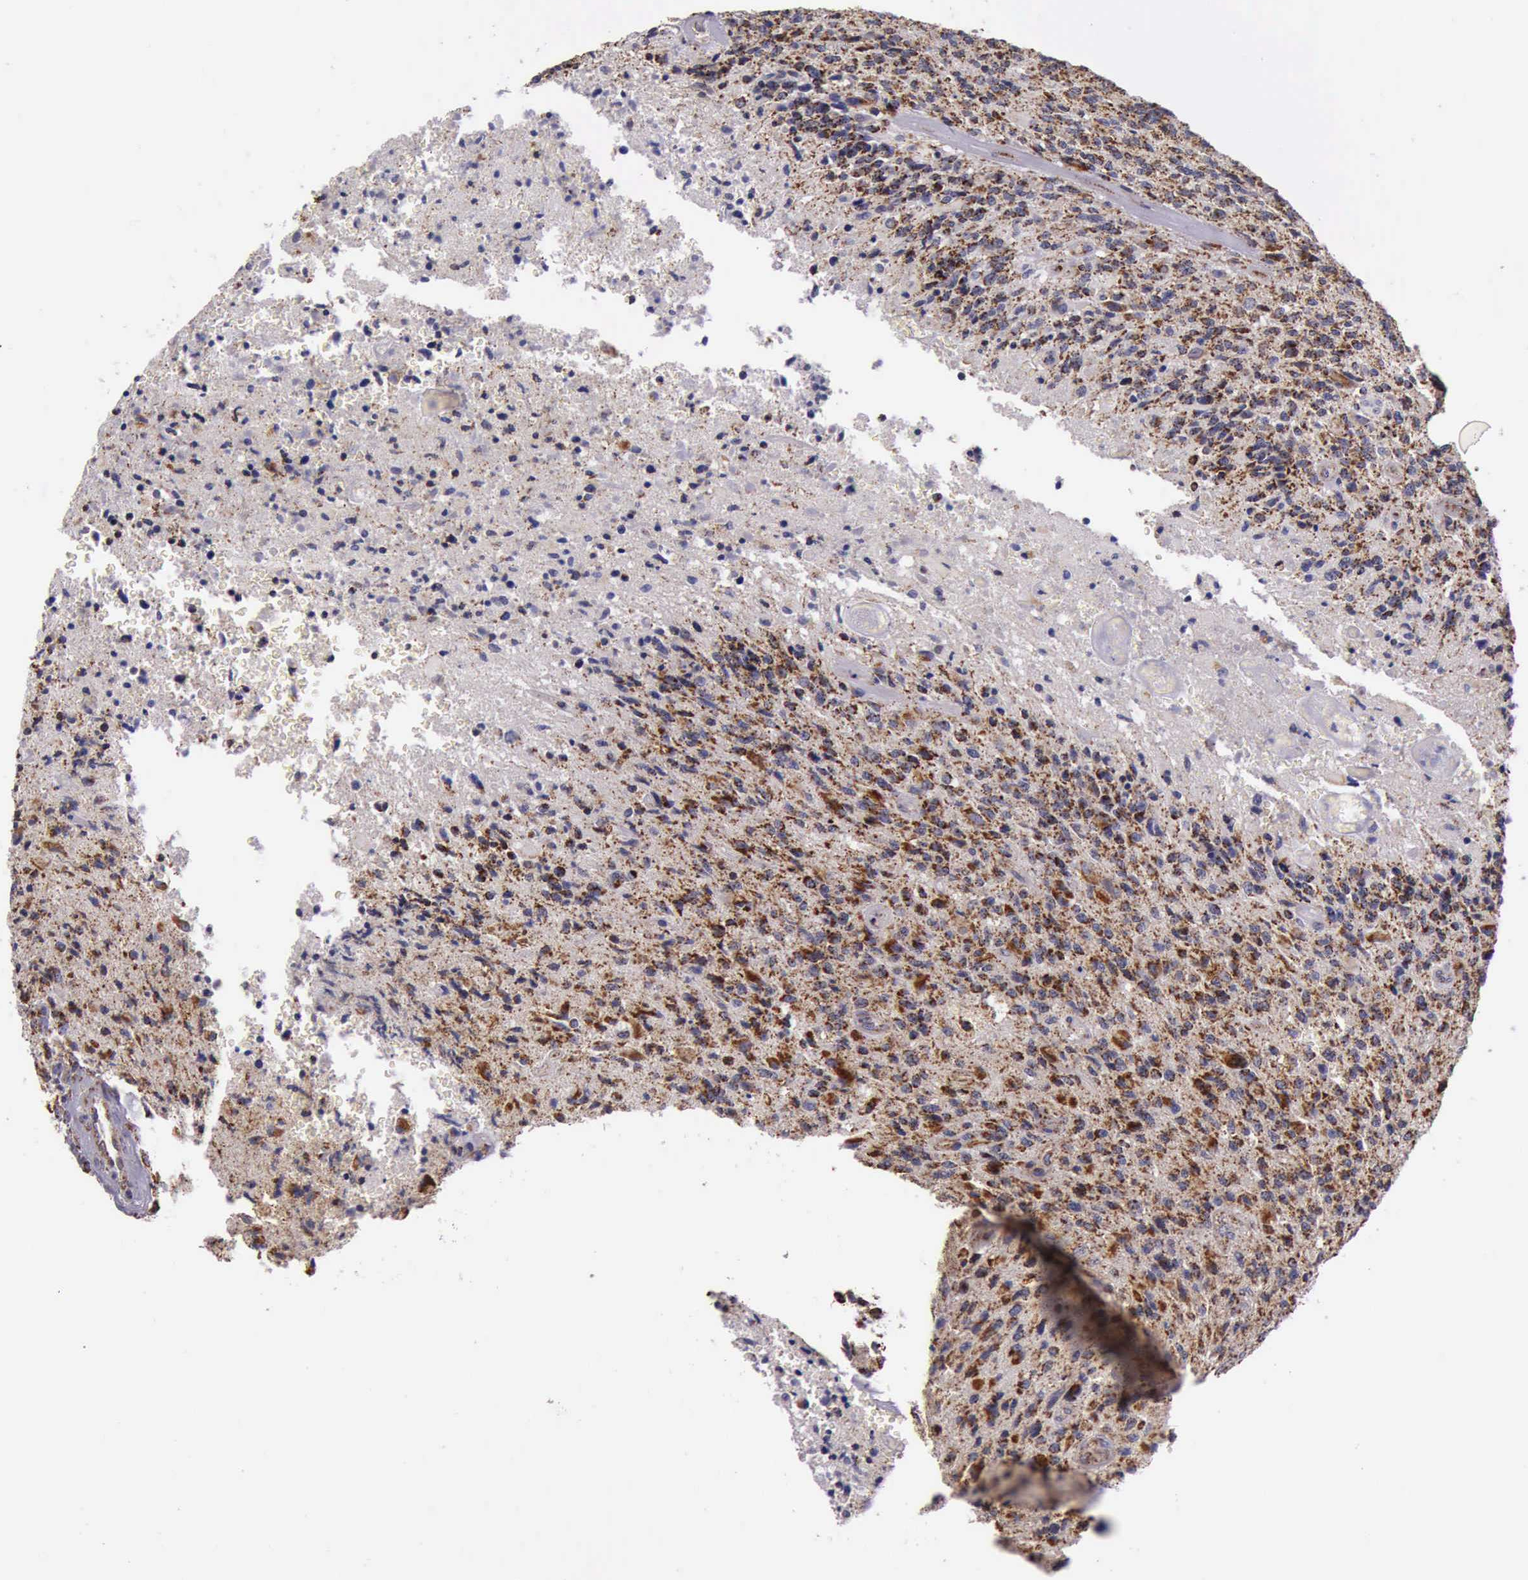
{"staining": {"intensity": "moderate", "quantity": ">75%", "location": "cytoplasmic/membranous"}, "tissue": "glioma", "cell_type": "Tumor cells", "image_type": "cancer", "snomed": [{"axis": "morphology", "description": "Glioma, malignant, High grade"}, {"axis": "topography", "description": "Brain"}], "caption": "IHC (DAB) staining of human glioma displays moderate cytoplasmic/membranous protein positivity in approximately >75% of tumor cells.", "gene": "TXN2", "patient": {"sex": "male", "age": 36}}